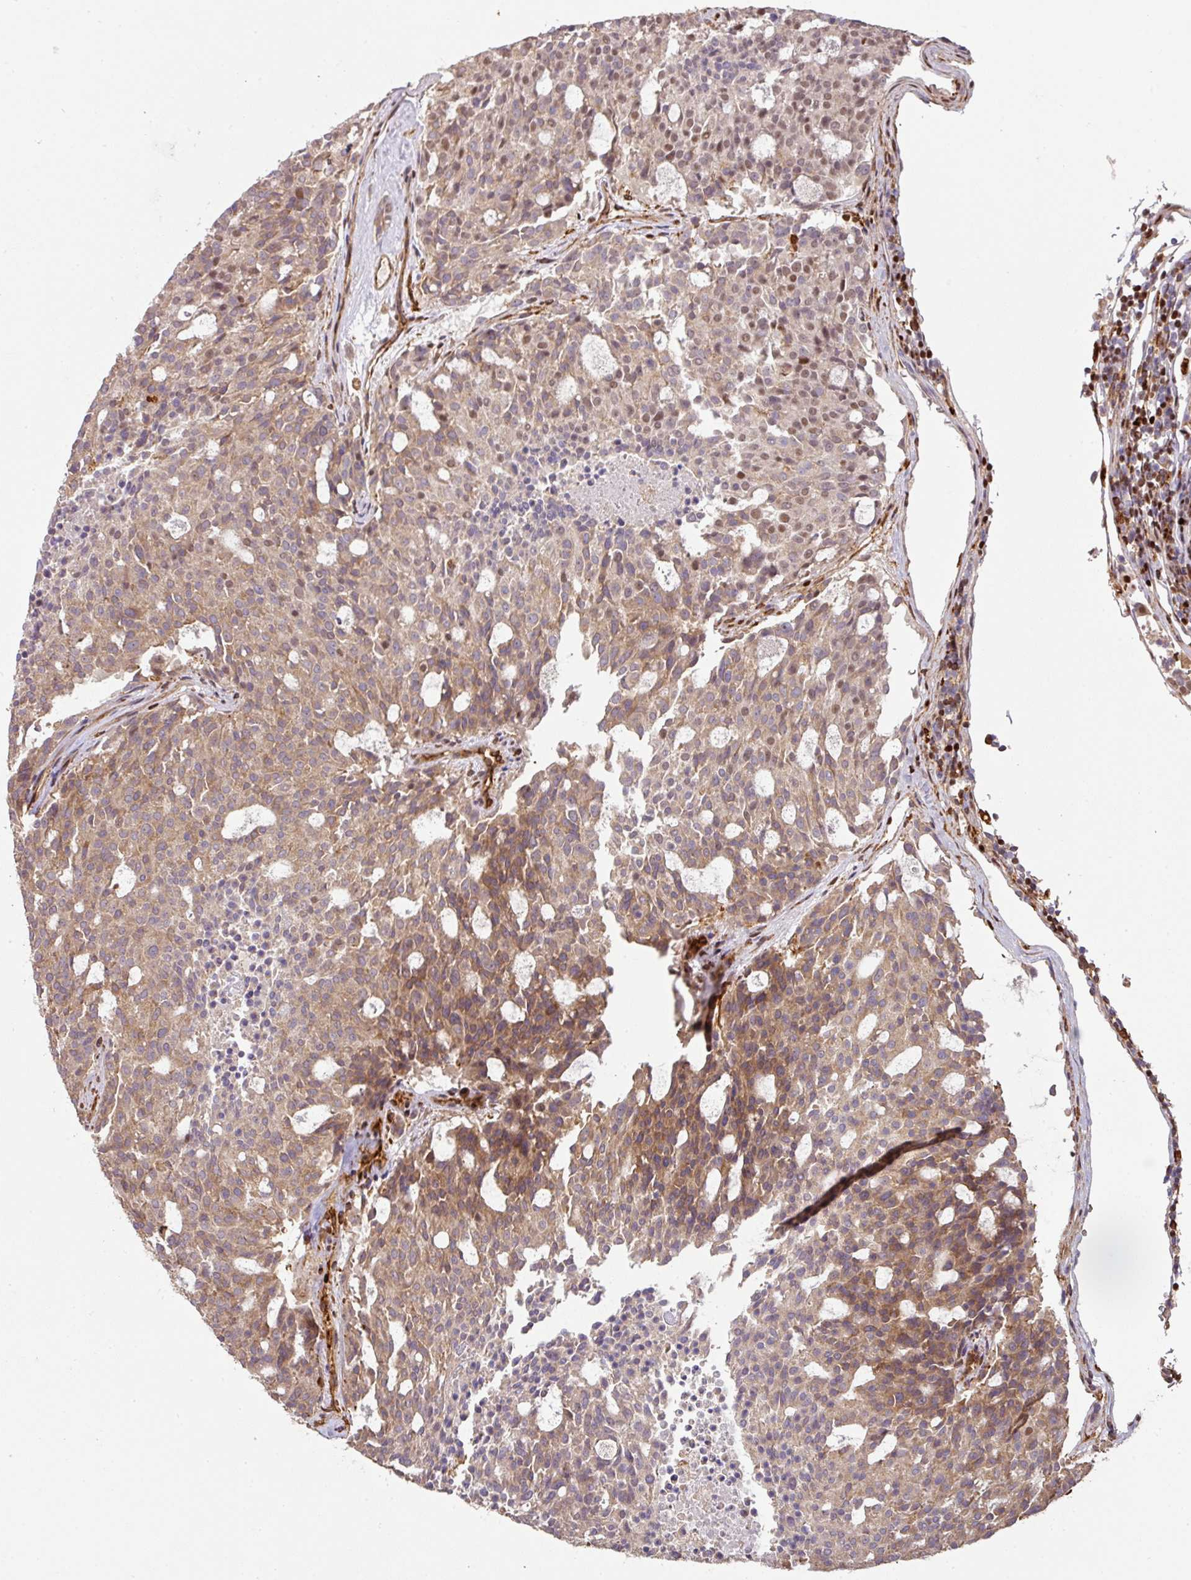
{"staining": {"intensity": "moderate", "quantity": ">75%", "location": "cytoplasmic/membranous,nuclear"}, "tissue": "carcinoid", "cell_type": "Tumor cells", "image_type": "cancer", "snomed": [{"axis": "morphology", "description": "Carcinoid, malignant, NOS"}, {"axis": "topography", "description": "Pancreas"}], "caption": "Moderate cytoplasmic/membranous and nuclear protein staining is seen in approximately >75% of tumor cells in malignant carcinoid. (DAB (3,3'-diaminobenzidine) = brown stain, brightfield microscopy at high magnification).", "gene": "SAMHD1", "patient": {"sex": "female", "age": 54}}